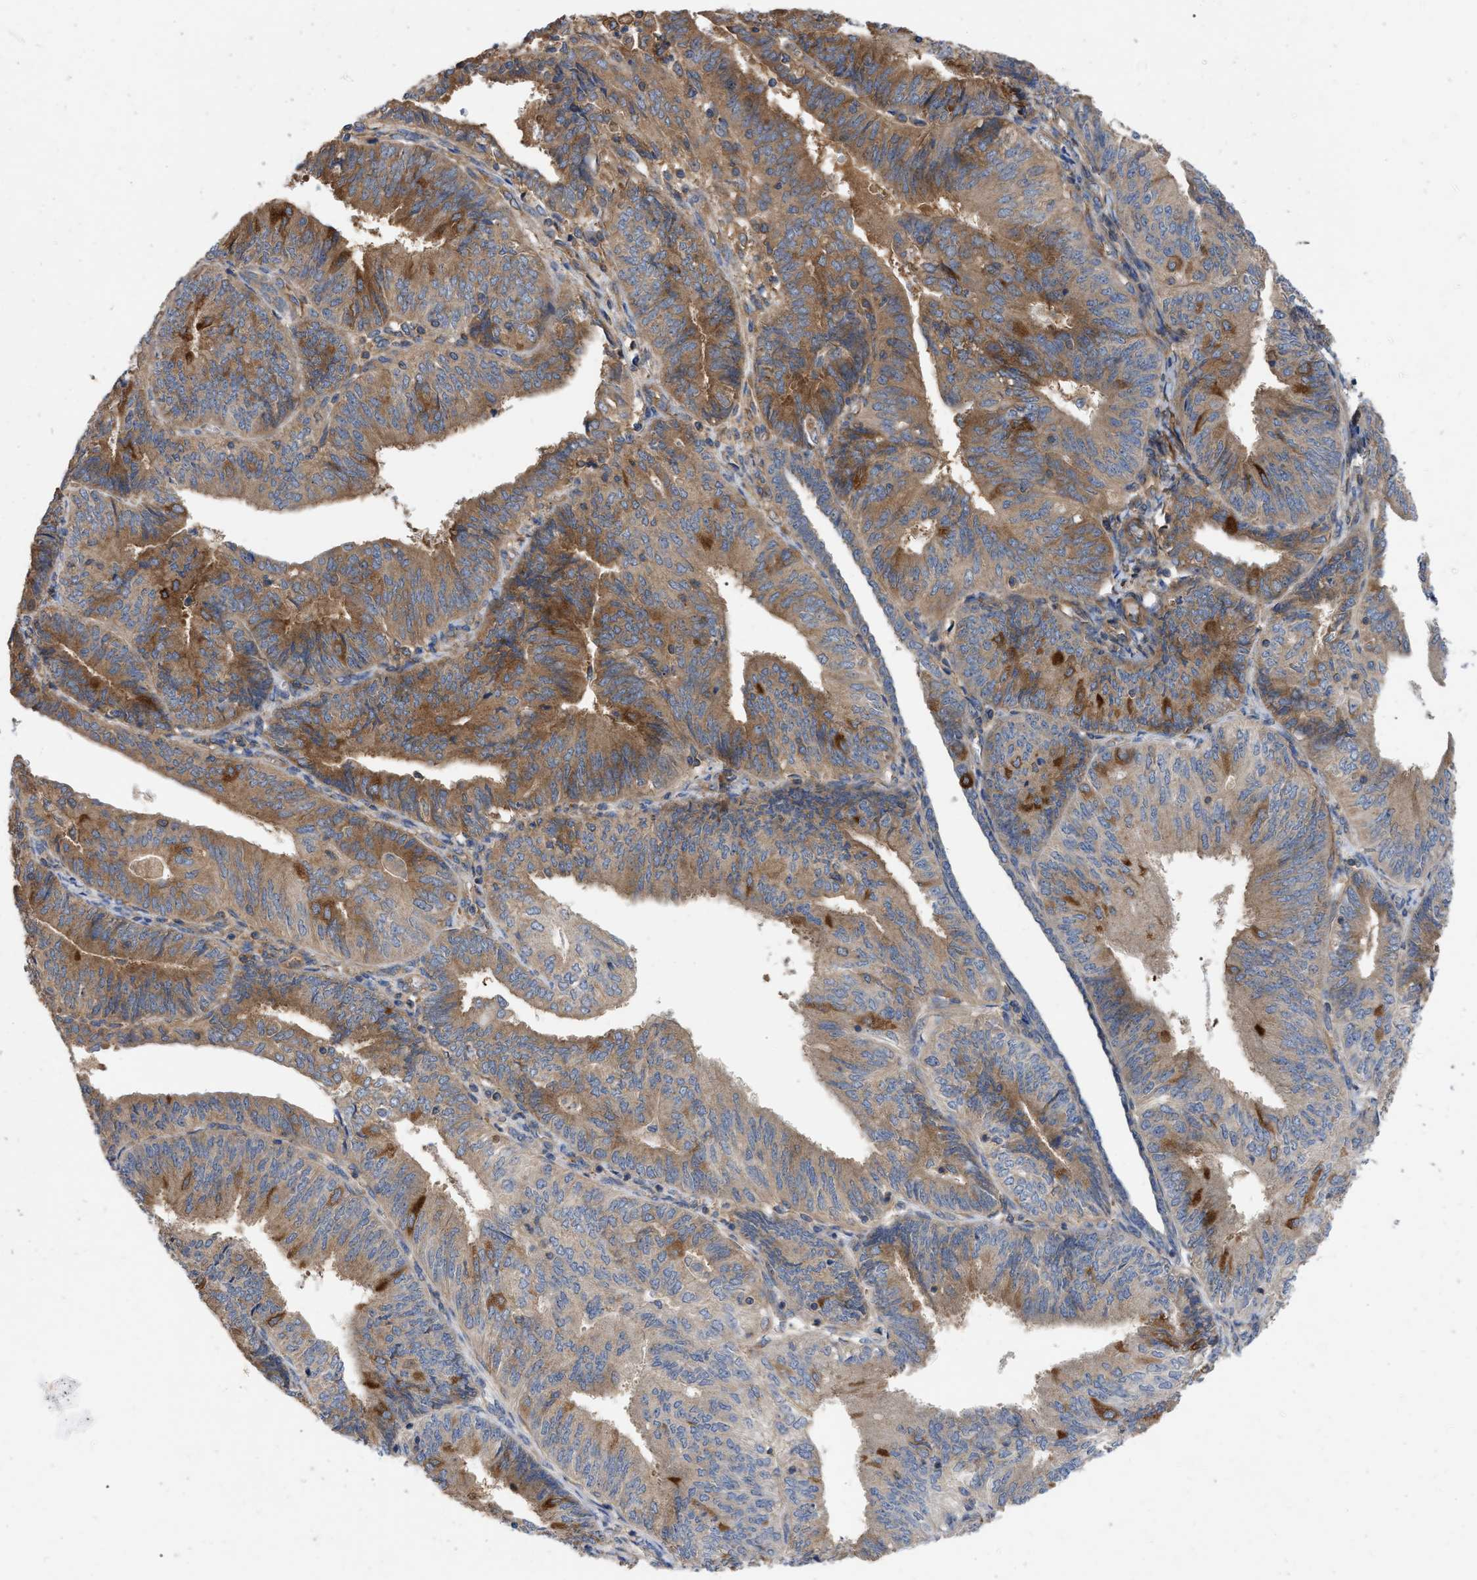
{"staining": {"intensity": "moderate", "quantity": ">75%", "location": "cytoplasmic/membranous"}, "tissue": "endometrial cancer", "cell_type": "Tumor cells", "image_type": "cancer", "snomed": [{"axis": "morphology", "description": "Adenocarcinoma, NOS"}, {"axis": "topography", "description": "Endometrium"}], "caption": "Immunohistochemistry (IHC) photomicrograph of endometrial cancer stained for a protein (brown), which demonstrates medium levels of moderate cytoplasmic/membranous staining in approximately >75% of tumor cells.", "gene": "RABEP1", "patient": {"sex": "female", "age": 58}}